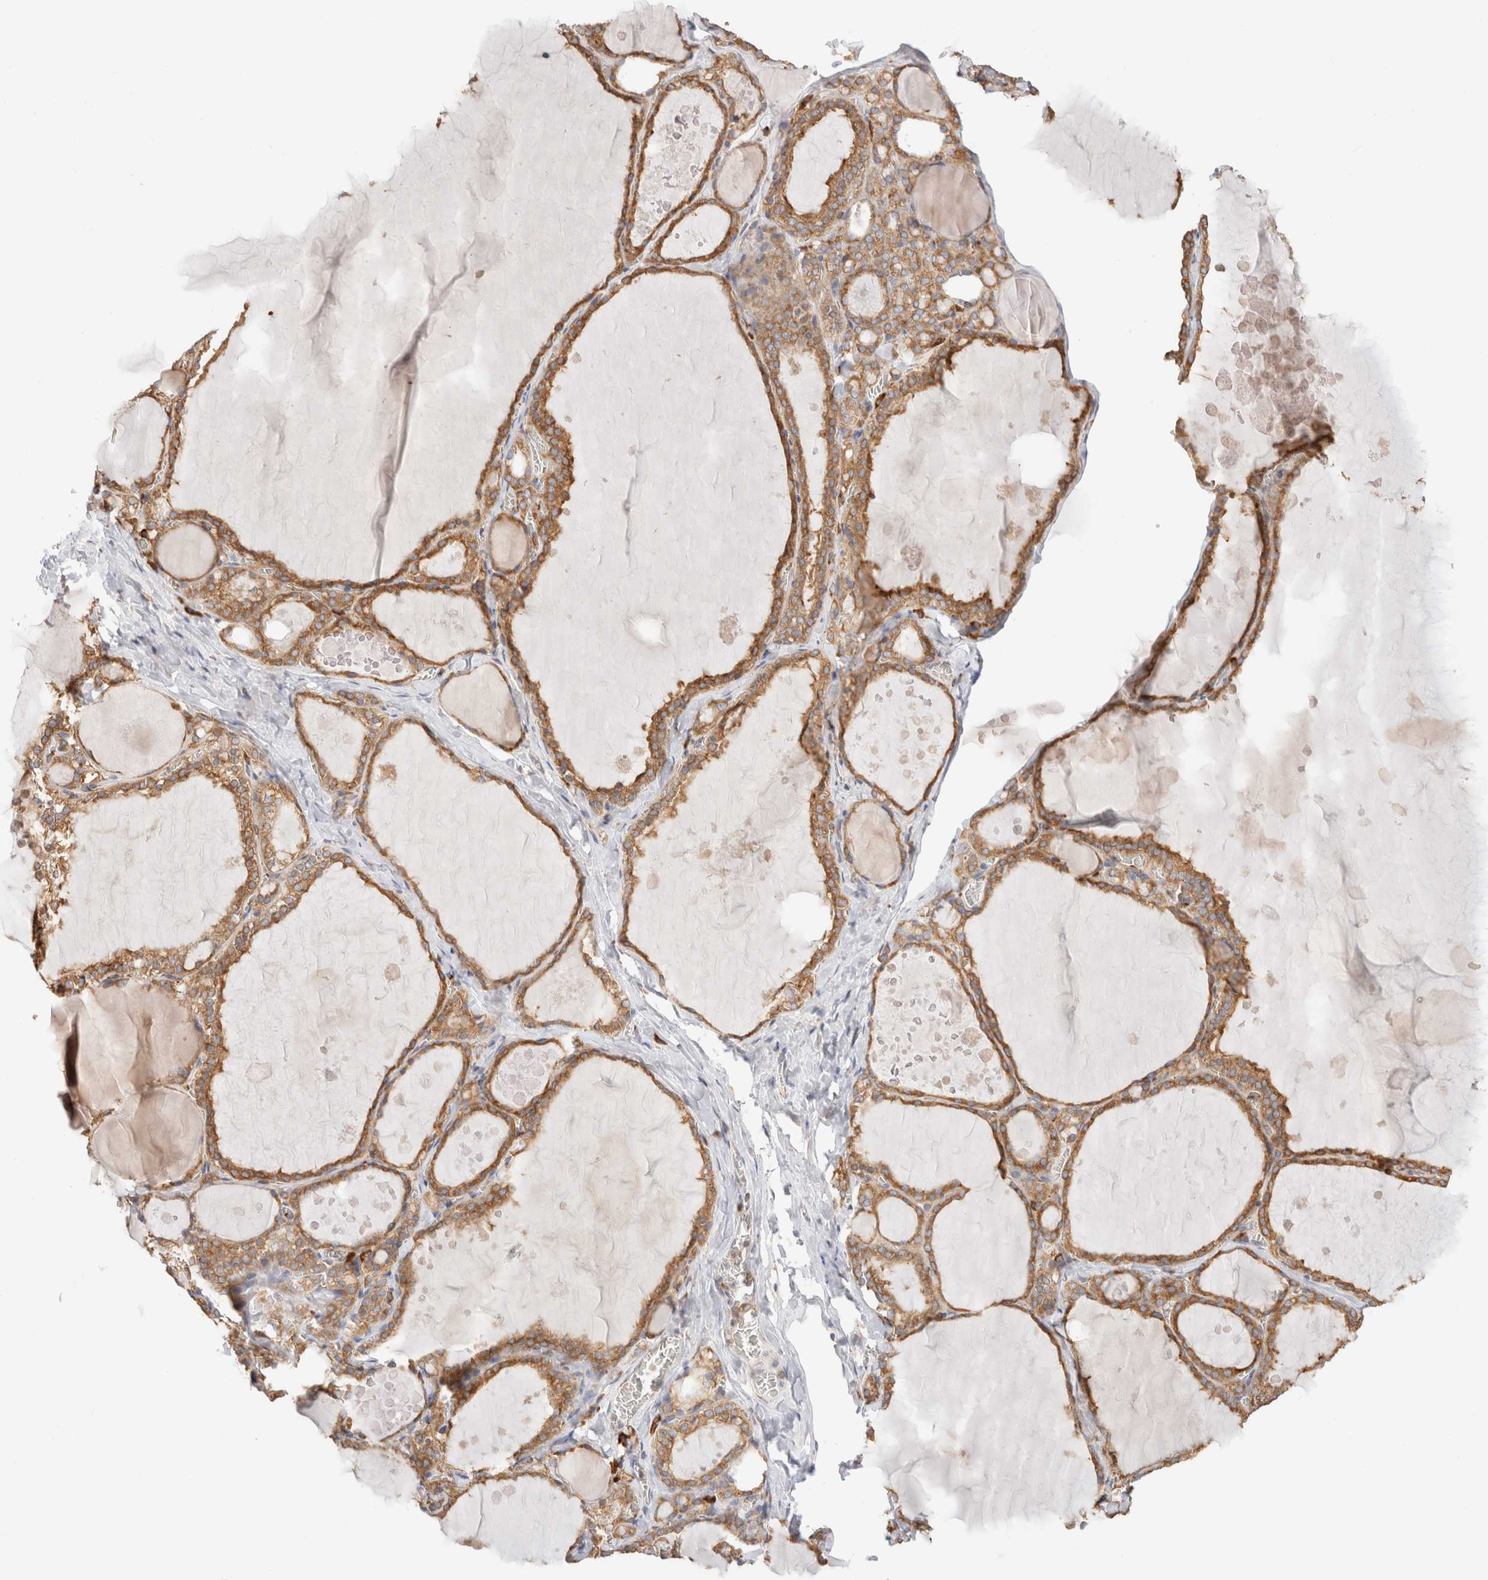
{"staining": {"intensity": "strong", "quantity": ">75%", "location": "cytoplasmic/membranous"}, "tissue": "thyroid gland", "cell_type": "Glandular cells", "image_type": "normal", "snomed": [{"axis": "morphology", "description": "Normal tissue, NOS"}, {"axis": "topography", "description": "Thyroid gland"}], "caption": "Immunohistochemistry of normal thyroid gland exhibits high levels of strong cytoplasmic/membranous staining in about >75% of glandular cells.", "gene": "ZC2HC1A", "patient": {"sex": "male", "age": 56}}